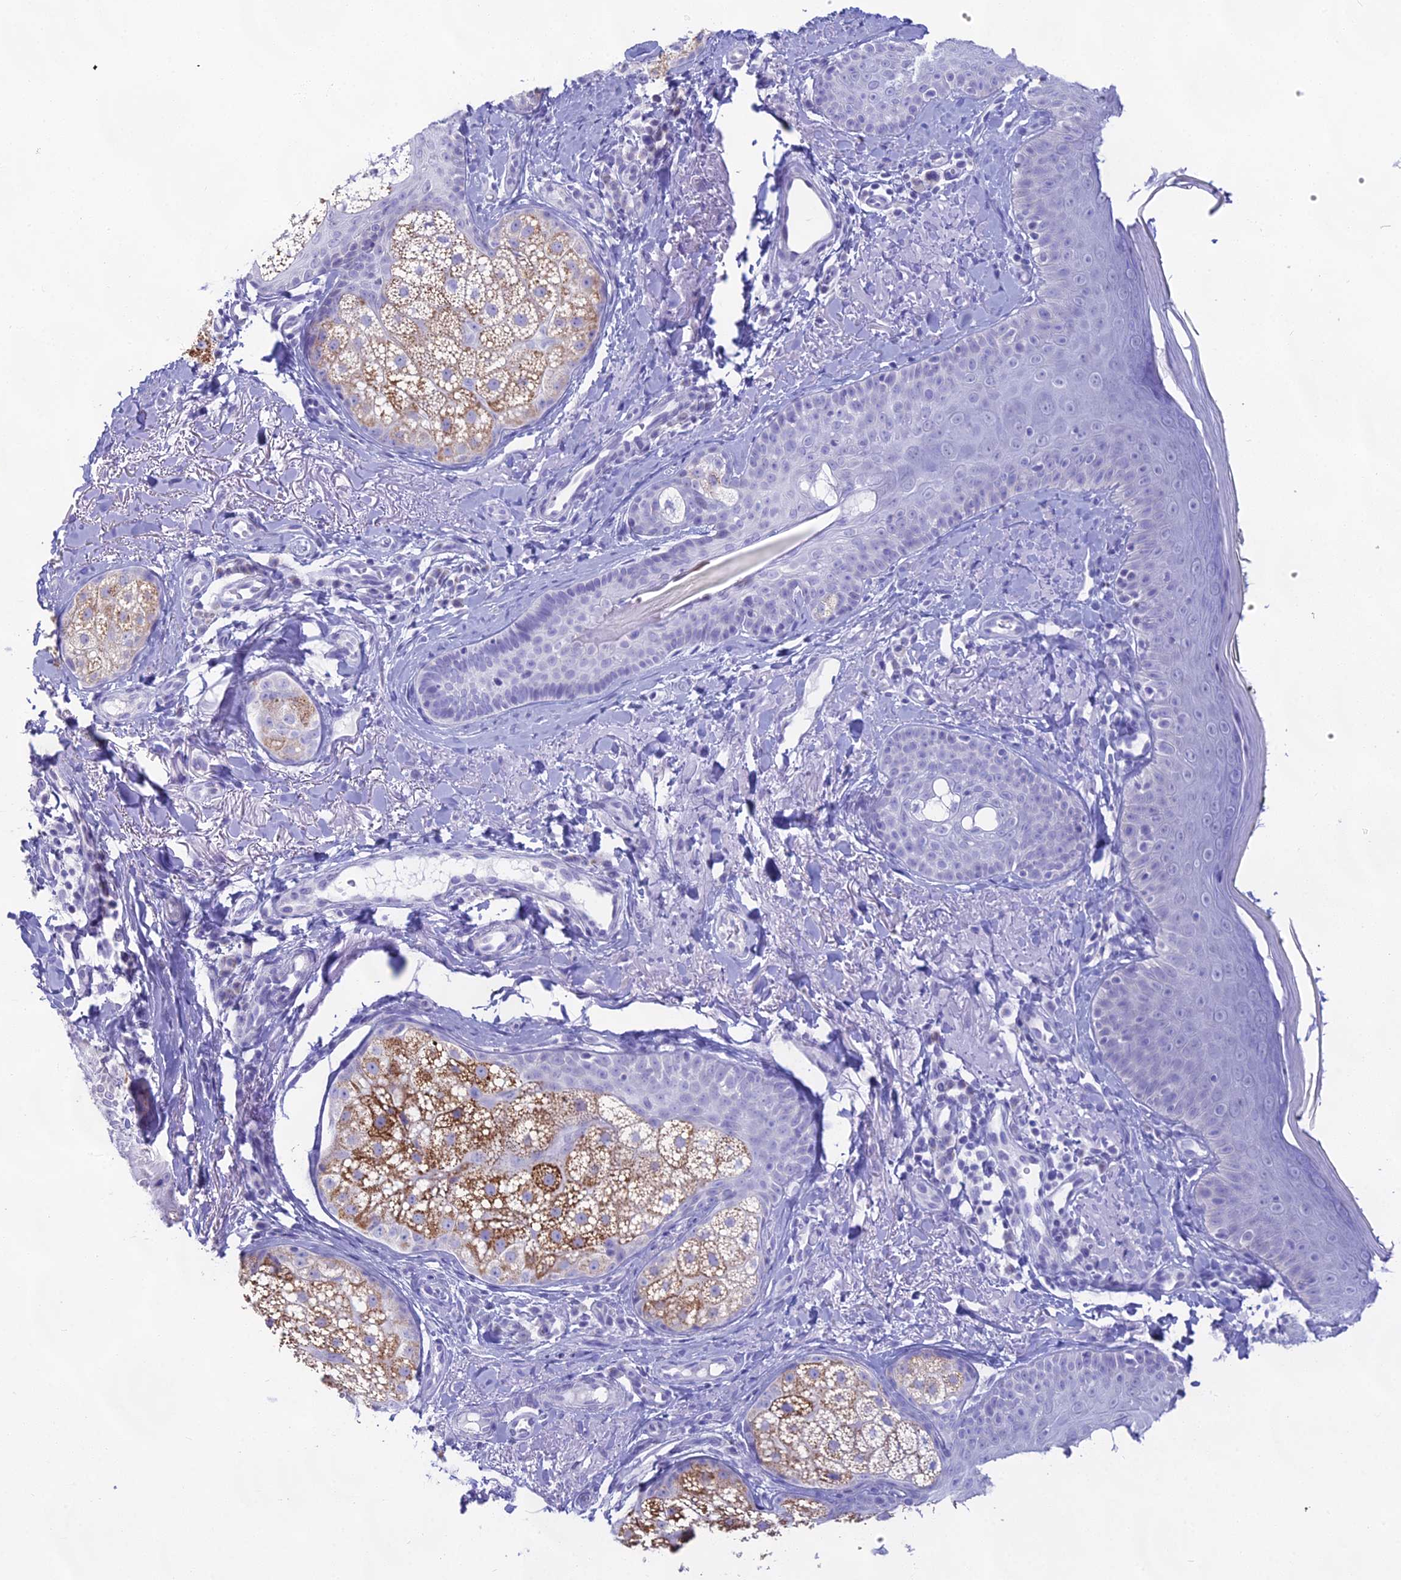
{"staining": {"intensity": "negative", "quantity": "none", "location": "none"}, "tissue": "skin", "cell_type": "Fibroblasts", "image_type": "normal", "snomed": [{"axis": "morphology", "description": "Normal tissue, NOS"}, {"axis": "topography", "description": "Skin"}], "caption": "High magnification brightfield microscopy of unremarkable skin stained with DAB (3,3'-diaminobenzidine) (brown) and counterstained with hematoxylin (blue): fibroblasts show no significant expression. (DAB (3,3'-diaminobenzidine) immunohistochemistry (IHC), high magnification).", "gene": "CGB1", "patient": {"sex": "male", "age": 57}}